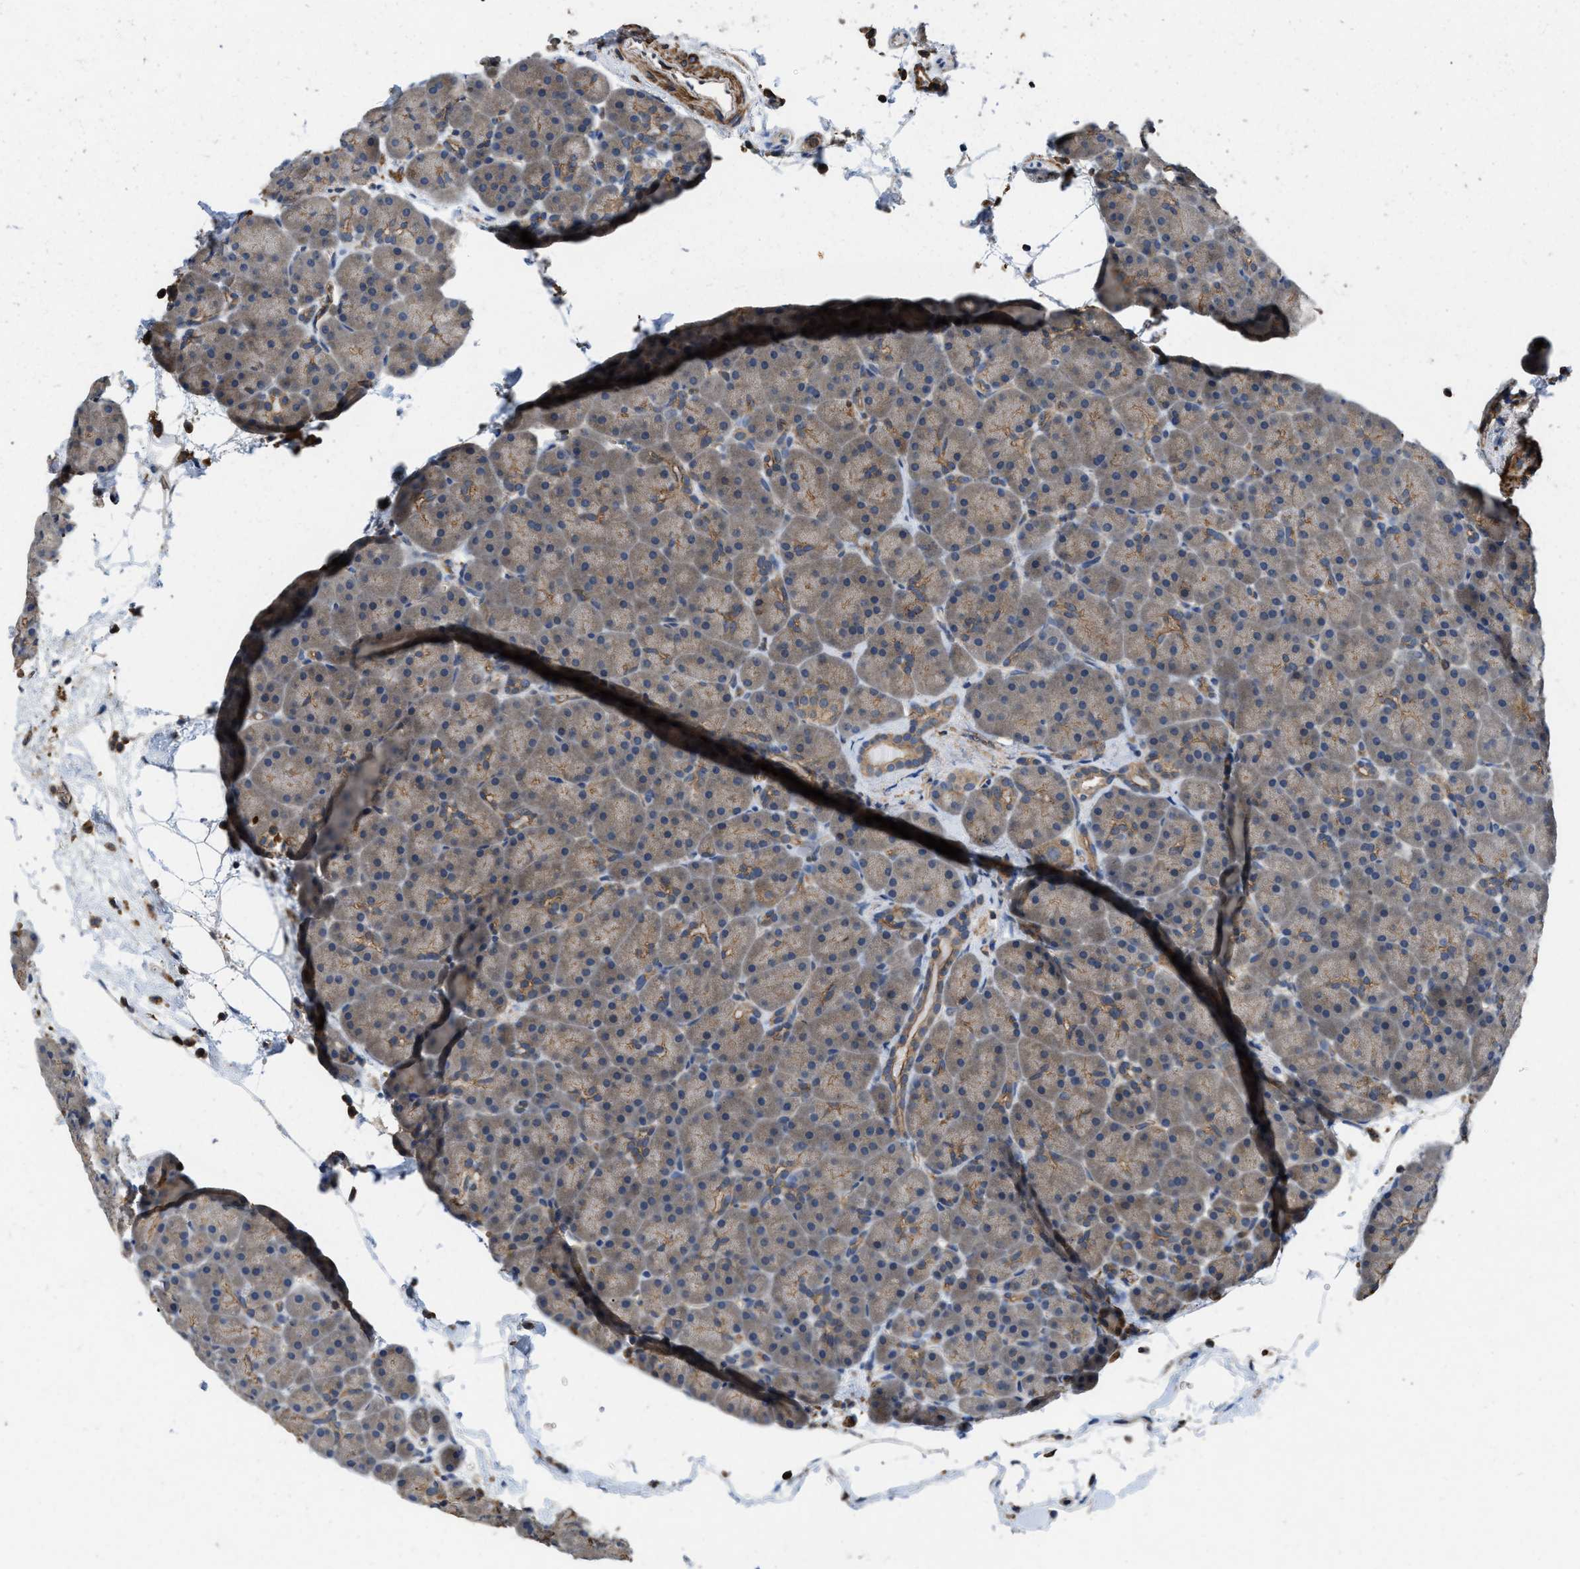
{"staining": {"intensity": "weak", "quantity": "25%-75%", "location": "cytoplasmic/membranous"}, "tissue": "pancreas", "cell_type": "Exocrine glandular cells", "image_type": "normal", "snomed": [{"axis": "morphology", "description": "Normal tissue, NOS"}, {"axis": "topography", "description": "Pancreas"}], "caption": "Protein analysis of normal pancreas demonstrates weak cytoplasmic/membranous staining in about 25%-75% of exocrine glandular cells. The staining was performed using DAB, with brown indicating positive protein expression. Nuclei are stained blue with hematoxylin.", "gene": "LINGO2", "patient": {"sex": "male", "age": 66}}